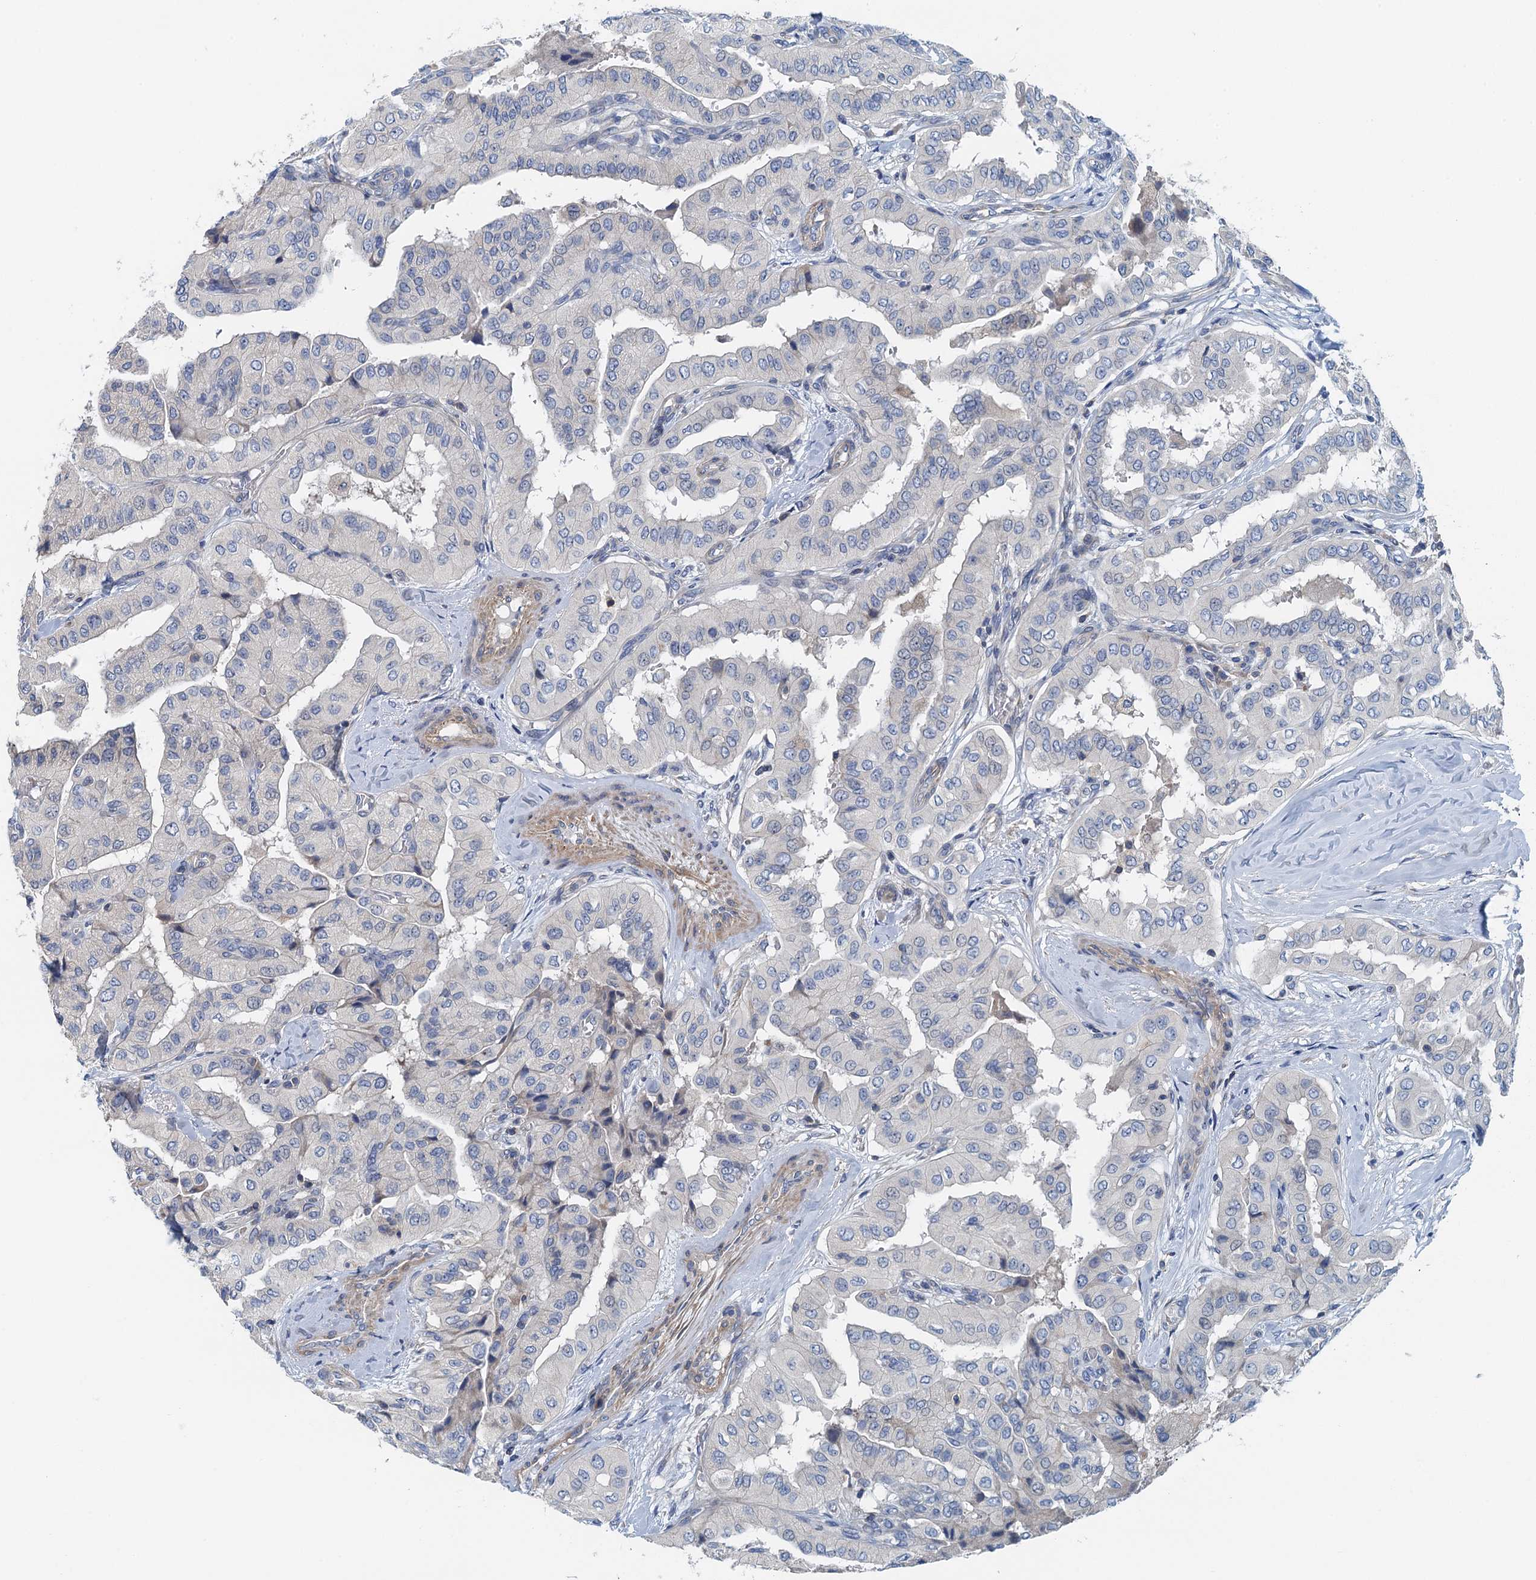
{"staining": {"intensity": "negative", "quantity": "none", "location": "none"}, "tissue": "thyroid cancer", "cell_type": "Tumor cells", "image_type": "cancer", "snomed": [{"axis": "morphology", "description": "Papillary adenocarcinoma, NOS"}, {"axis": "topography", "description": "Thyroid gland"}], "caption": "Photomicrograph shows no protein positivity in tumor cells of papillary adenocarcinoma (thyroid) tissue. (DAB immunohistochemistry (IHC) with hematoxylin counter stain).", "gene": "PPP1R14D", "patient": {"sex": "female", "age": 59}}